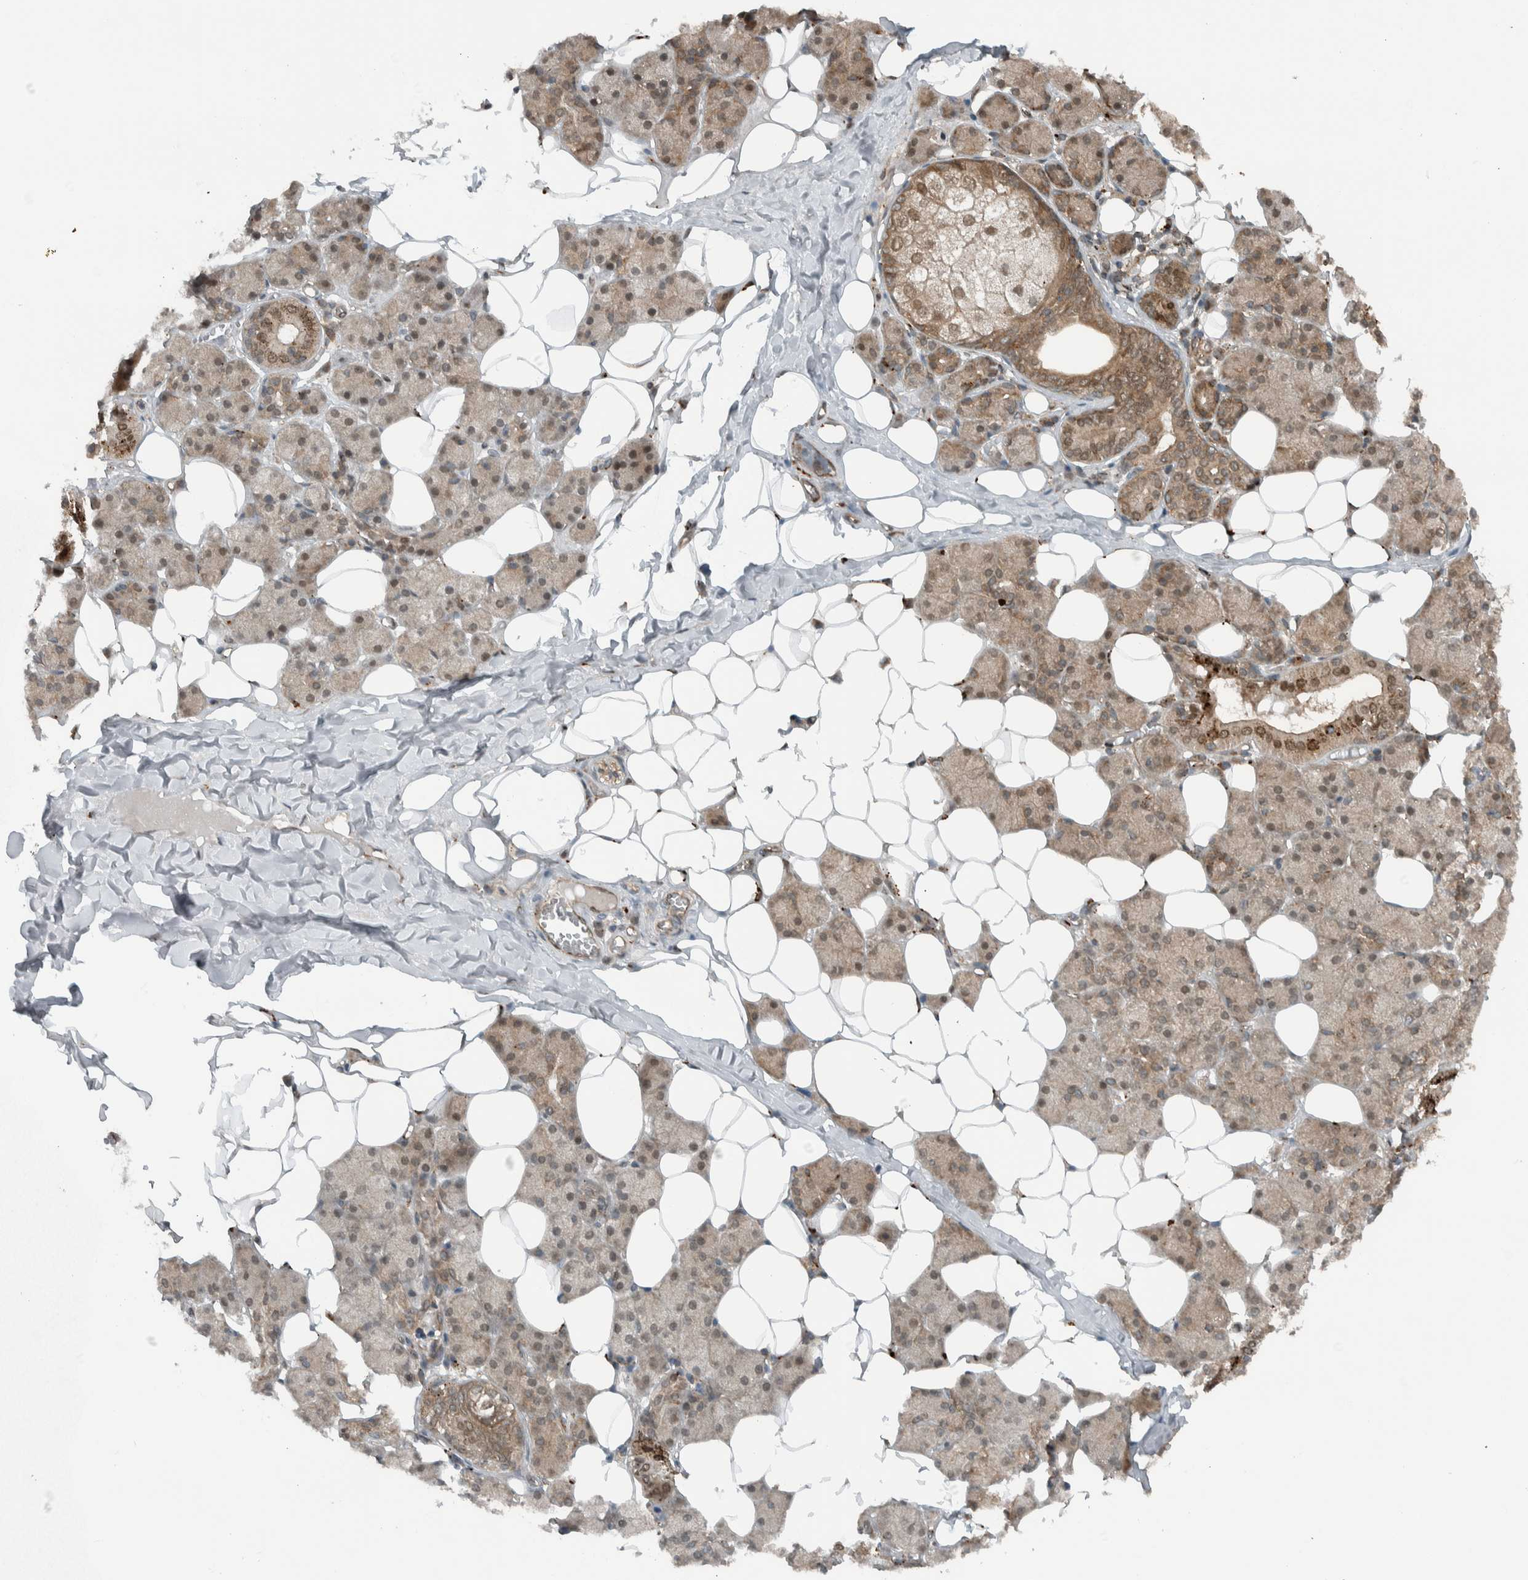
{"staining": {"intensity": "moderate", "quantity": ">75%", "location": "cytoplasmic/membranous"}, "tissue": "salivary gland", "cell_type": "Glandular cells", "image_type": "normal", "snomed": [{"axis": "morphology", "description": "Normal tissue, NOS"}, {"axis": "topography", "description": "Salivary gland"}], "caption": "This photomicrograph displays unremarkable salivary gland stained with immunohistochemistry (IHC) to label a protein in brown. The cytoplasmic/membranous of glandular cells show moderate positivity for the protein. Nuclei are counter-stained blue.", "gene": "GIGYF1", "patient": {"sex": "female", "age": 33}}